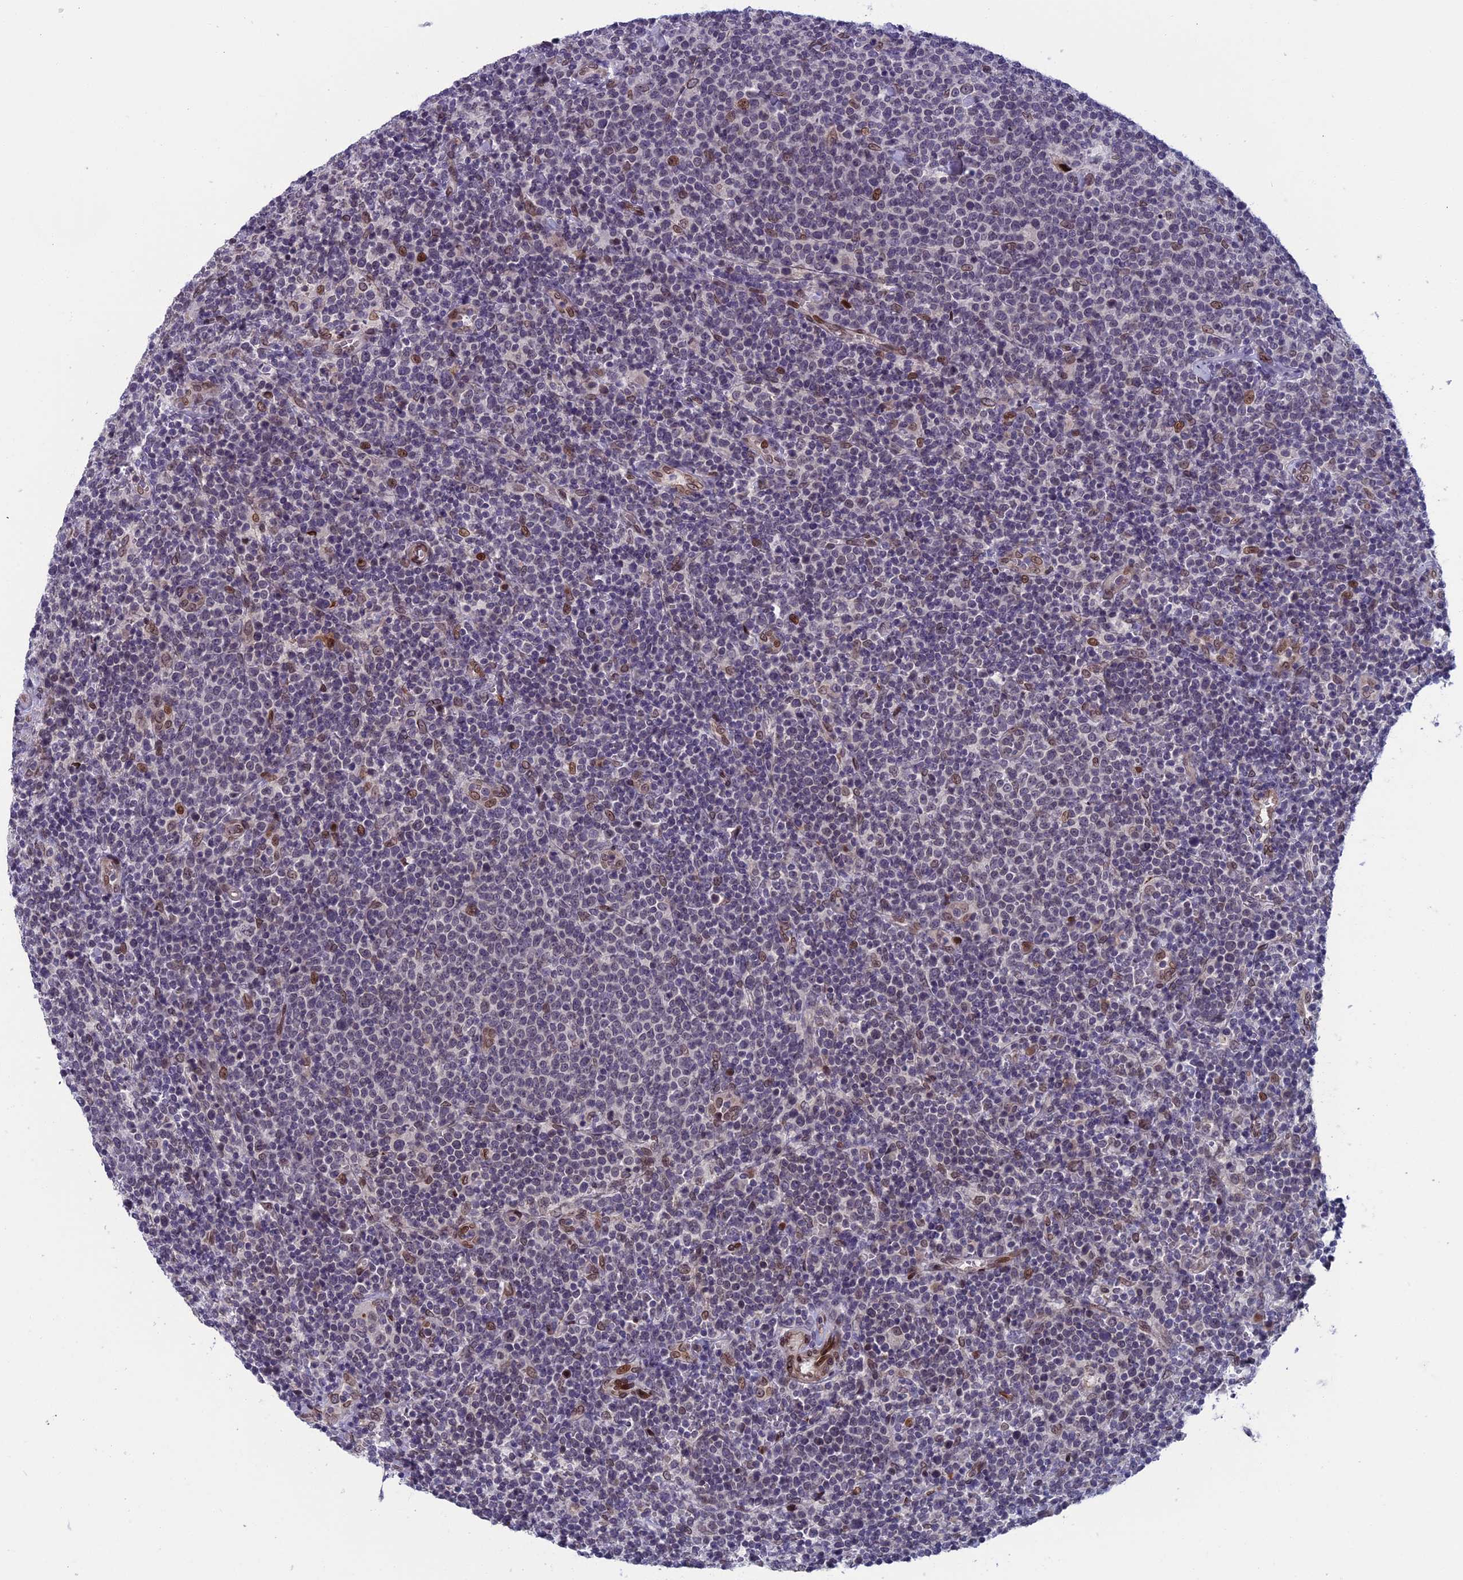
{"staining": {"intensity": "negative", "quantity": "none", "location": "none"}, "tissue": "lymphoma", "cell_type": "Tumor cells", "image_type": "cancer", "snomed": [{"axis": "morphology", "description": "Malignant lymphoma, non-Hodgkin's type, High grade"}, {"axis": "topography", "description": "Lymph node"}], "caption": "IHC of lymphoma shows no staining in tumor cells.", "gene": "GPSM1", "patient": {"sex": "male", "age": 61}}